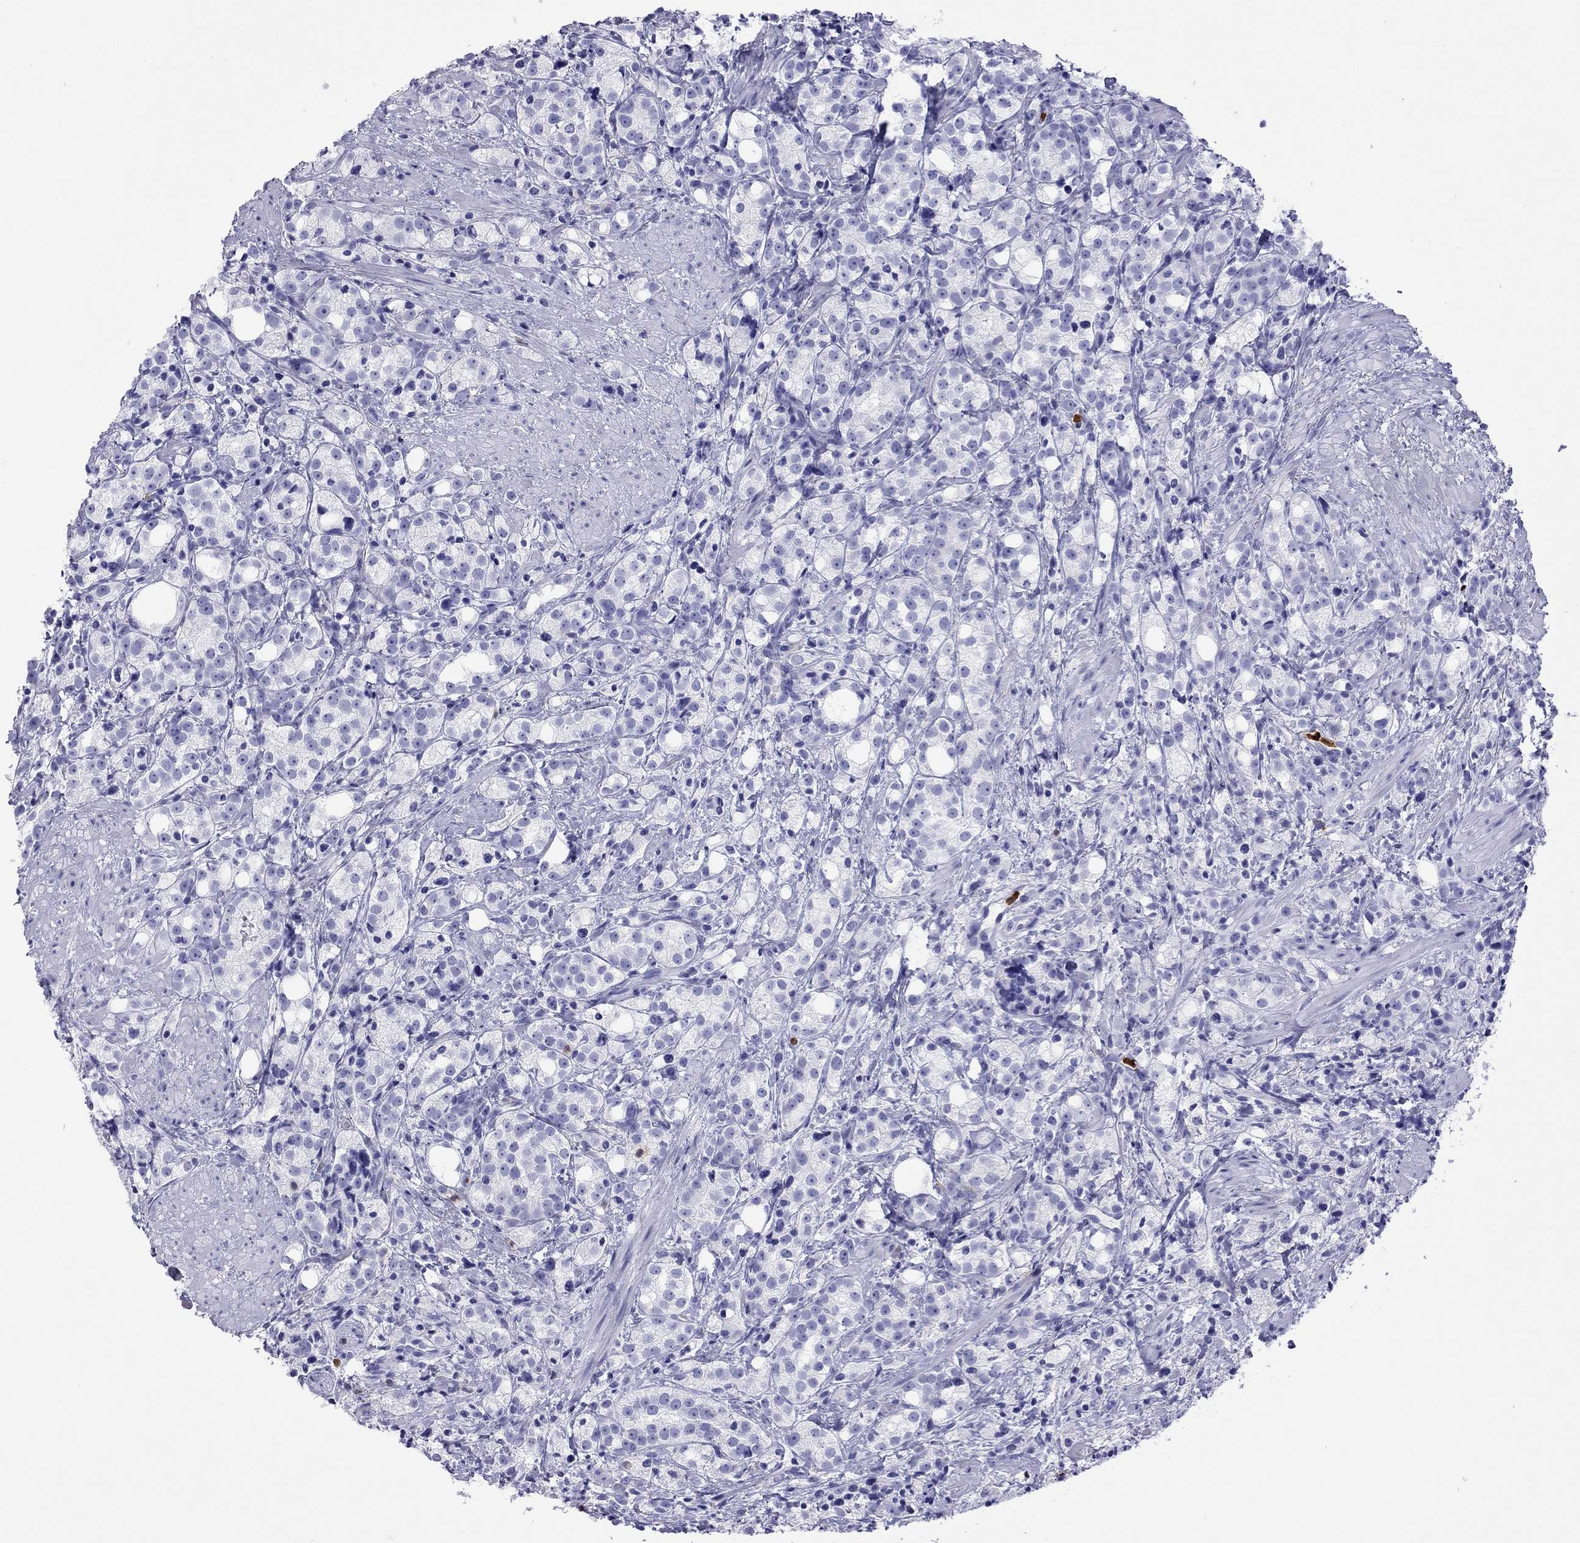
{"staining": {"intensity": "negative", "quantity": "none", "location": "none"}, "tissue": "prostate cancer", "cell_type": "Tumor cells", "image_type": "cancer", "snomed": [{"axis": "morphology", "description": "Adenocarcinoma, High grade"}, {"axis": "topography", "description": "Prostate"}], "caption": "Immunohistochemistry micrograph of neoplastic tissue: prostate cancer stained with DAB (3,3'-diaminobenzidine) reveals no significant protein expression in tumor cells.", "gene": "SLAMF1", "patient": {"sex": "male", "age": 53}}